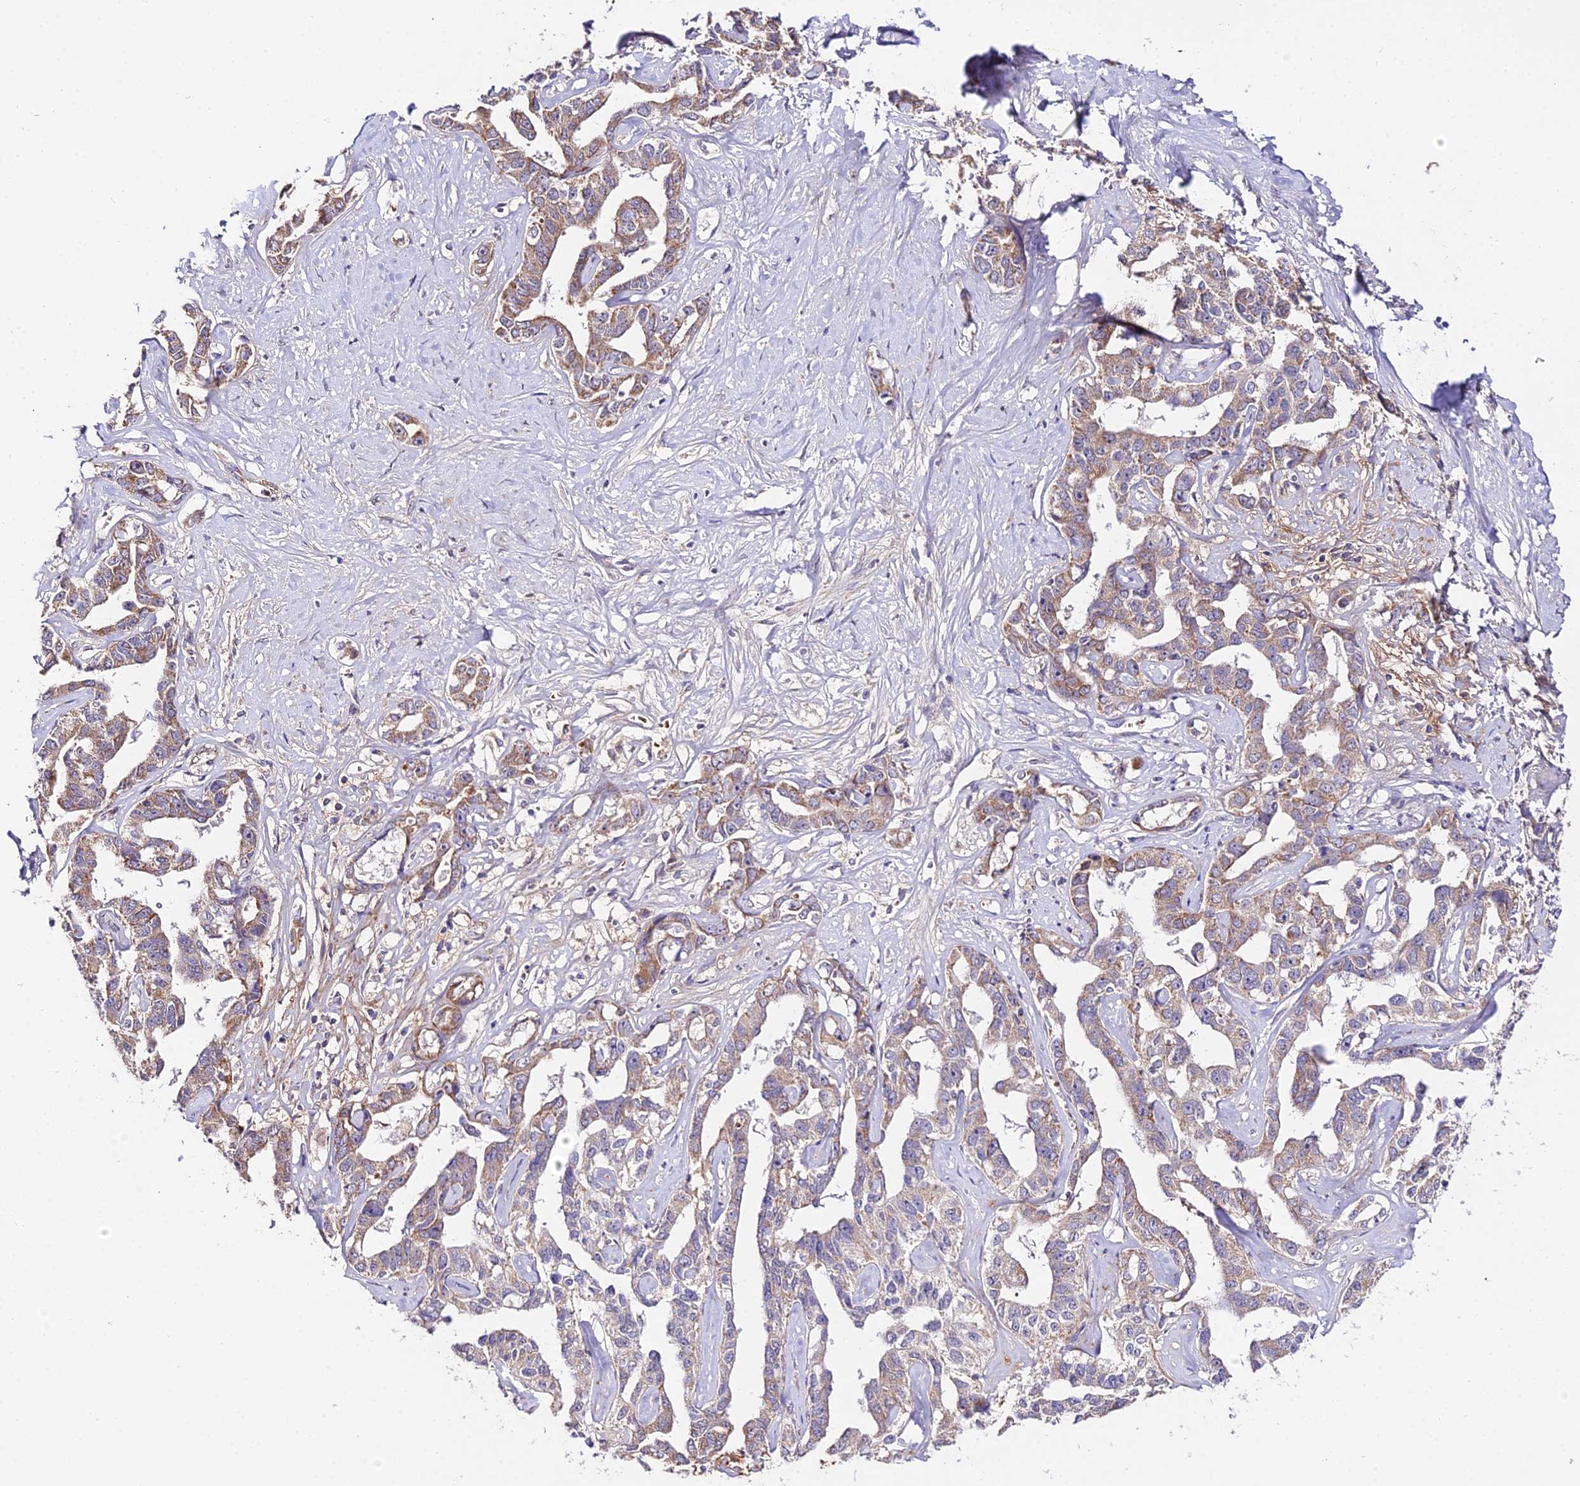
{"staining": {"intensity": "weak", "quantity": "<25%", "location": "cytoplasmic/membranous"}, "tissue": "liver cancer", "cell_type": "Tumor cells", "image_type": "cancer", "snomed": [{"axis": "morphology", "description": "Cholangiocarcinoma"}, {"axis": "topography", "description": "Liver"}], "caption": "Image shows no significant protein expression in tumor cells of liver cancer (cholangiocarcinoma).", "gene": "WDR5B", "patient": {"sex": "male", "age": 59}}